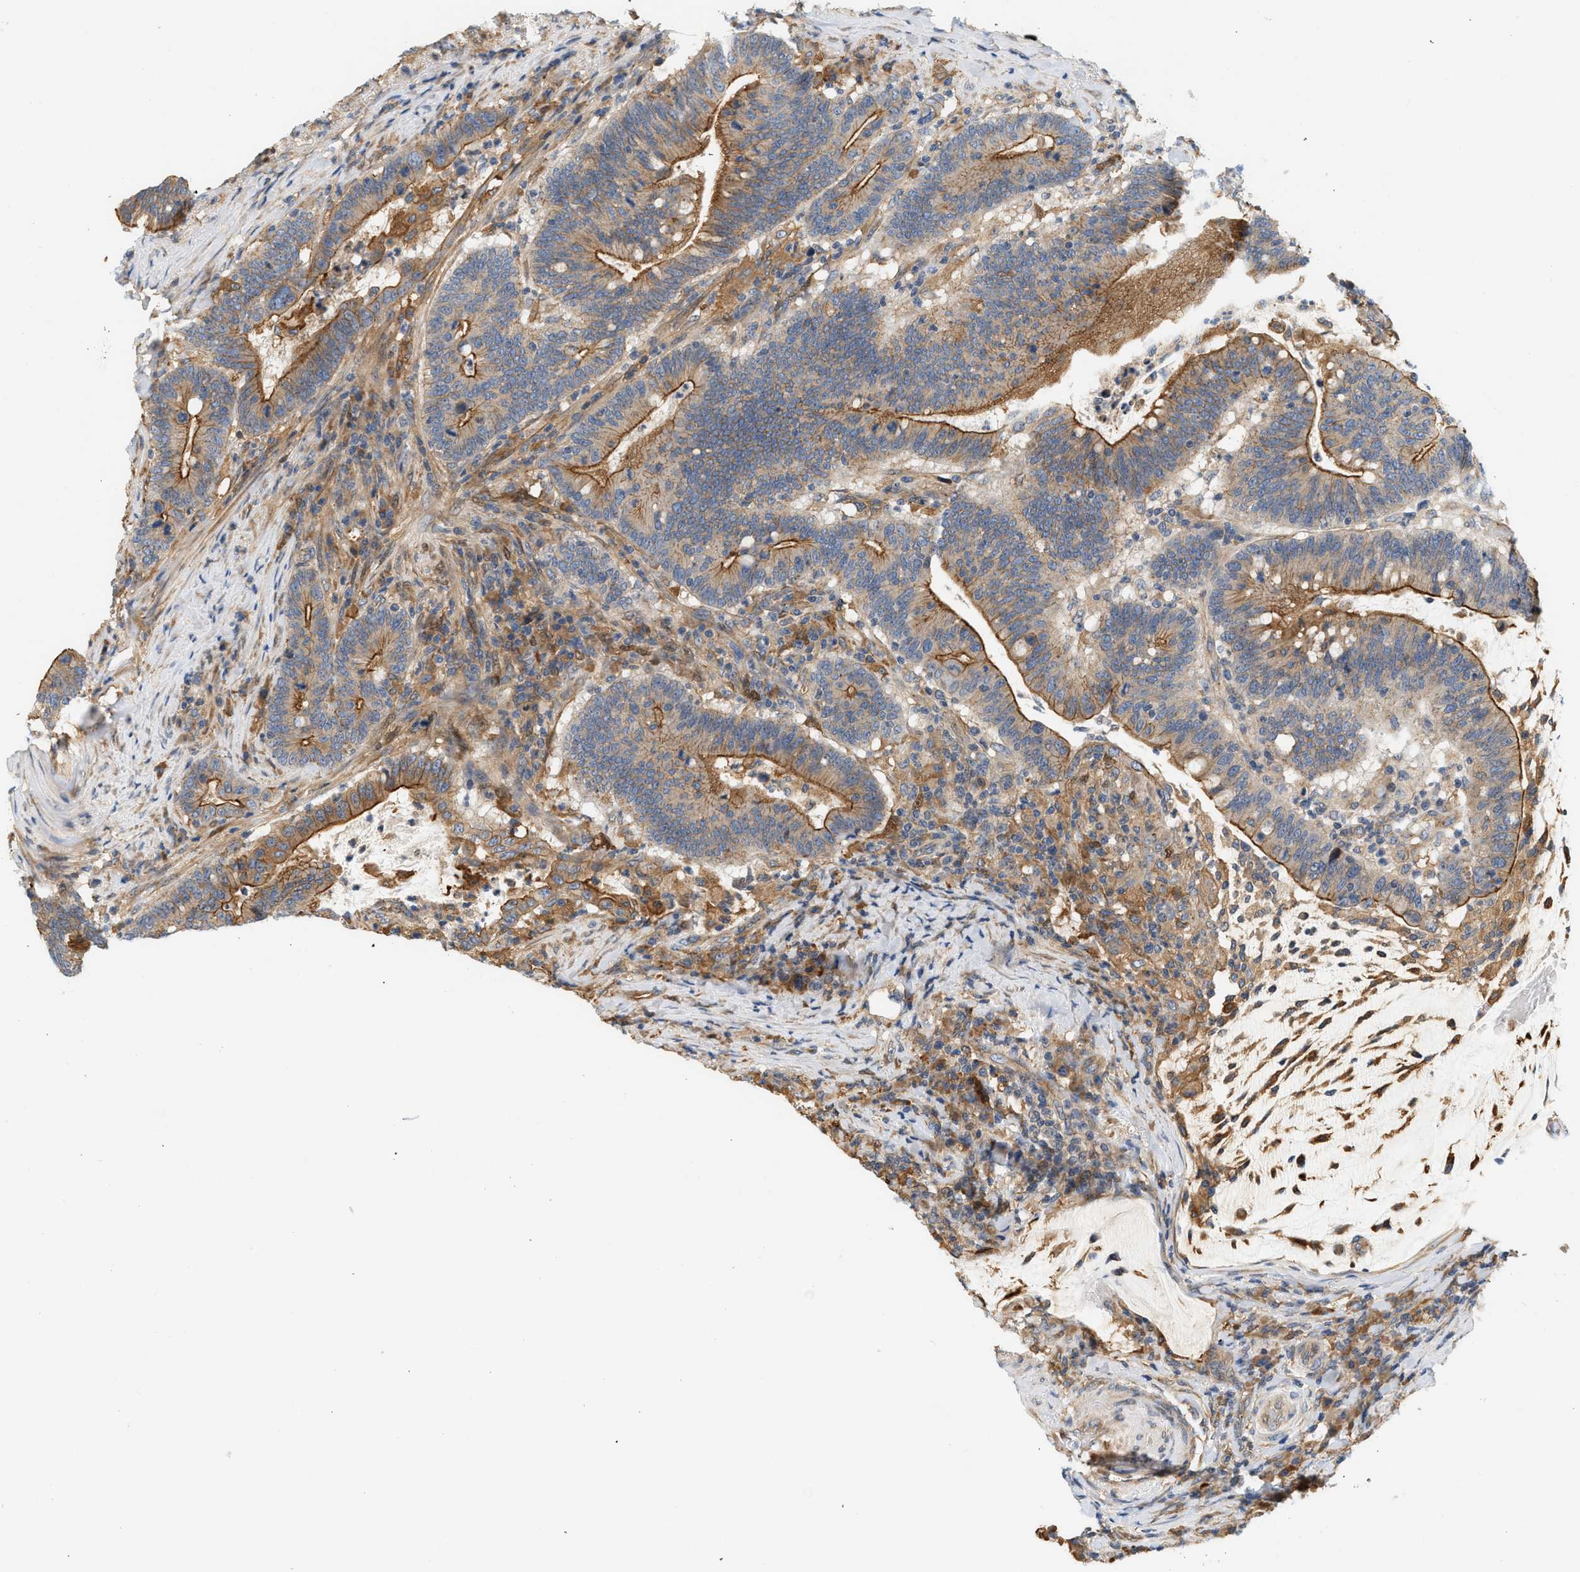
{"staining": {"intensity": "moderate", "quantity": ">75%", "location": "cytoplasmic/membranous"}, "tissue": "colorectal cancer", "cell_type": "Tumor cells", "image_type": "cancer", "snomed": [{"axis": "morphology", "description": "Normal tissue, NOS"}, {"axis": "morphology", "description": "Adenocarcinoma, NOS"}, {"axis": "topography", "description": "Colon"}], "caption": "The micrograph shows immunohistochemical staining of adenocarcinoma (colorectal). There is moderate cytoplasmic/membranous staining is seen in about >75% of tumor cells. Using DAB (3,3'-diaminobenzidine) (brown) and hematoxylin (blue) stains, captured at high magnification using brightfield microscopy.", "gene": "CTXN1", "patient": {"sex": "female", "age": 66}}